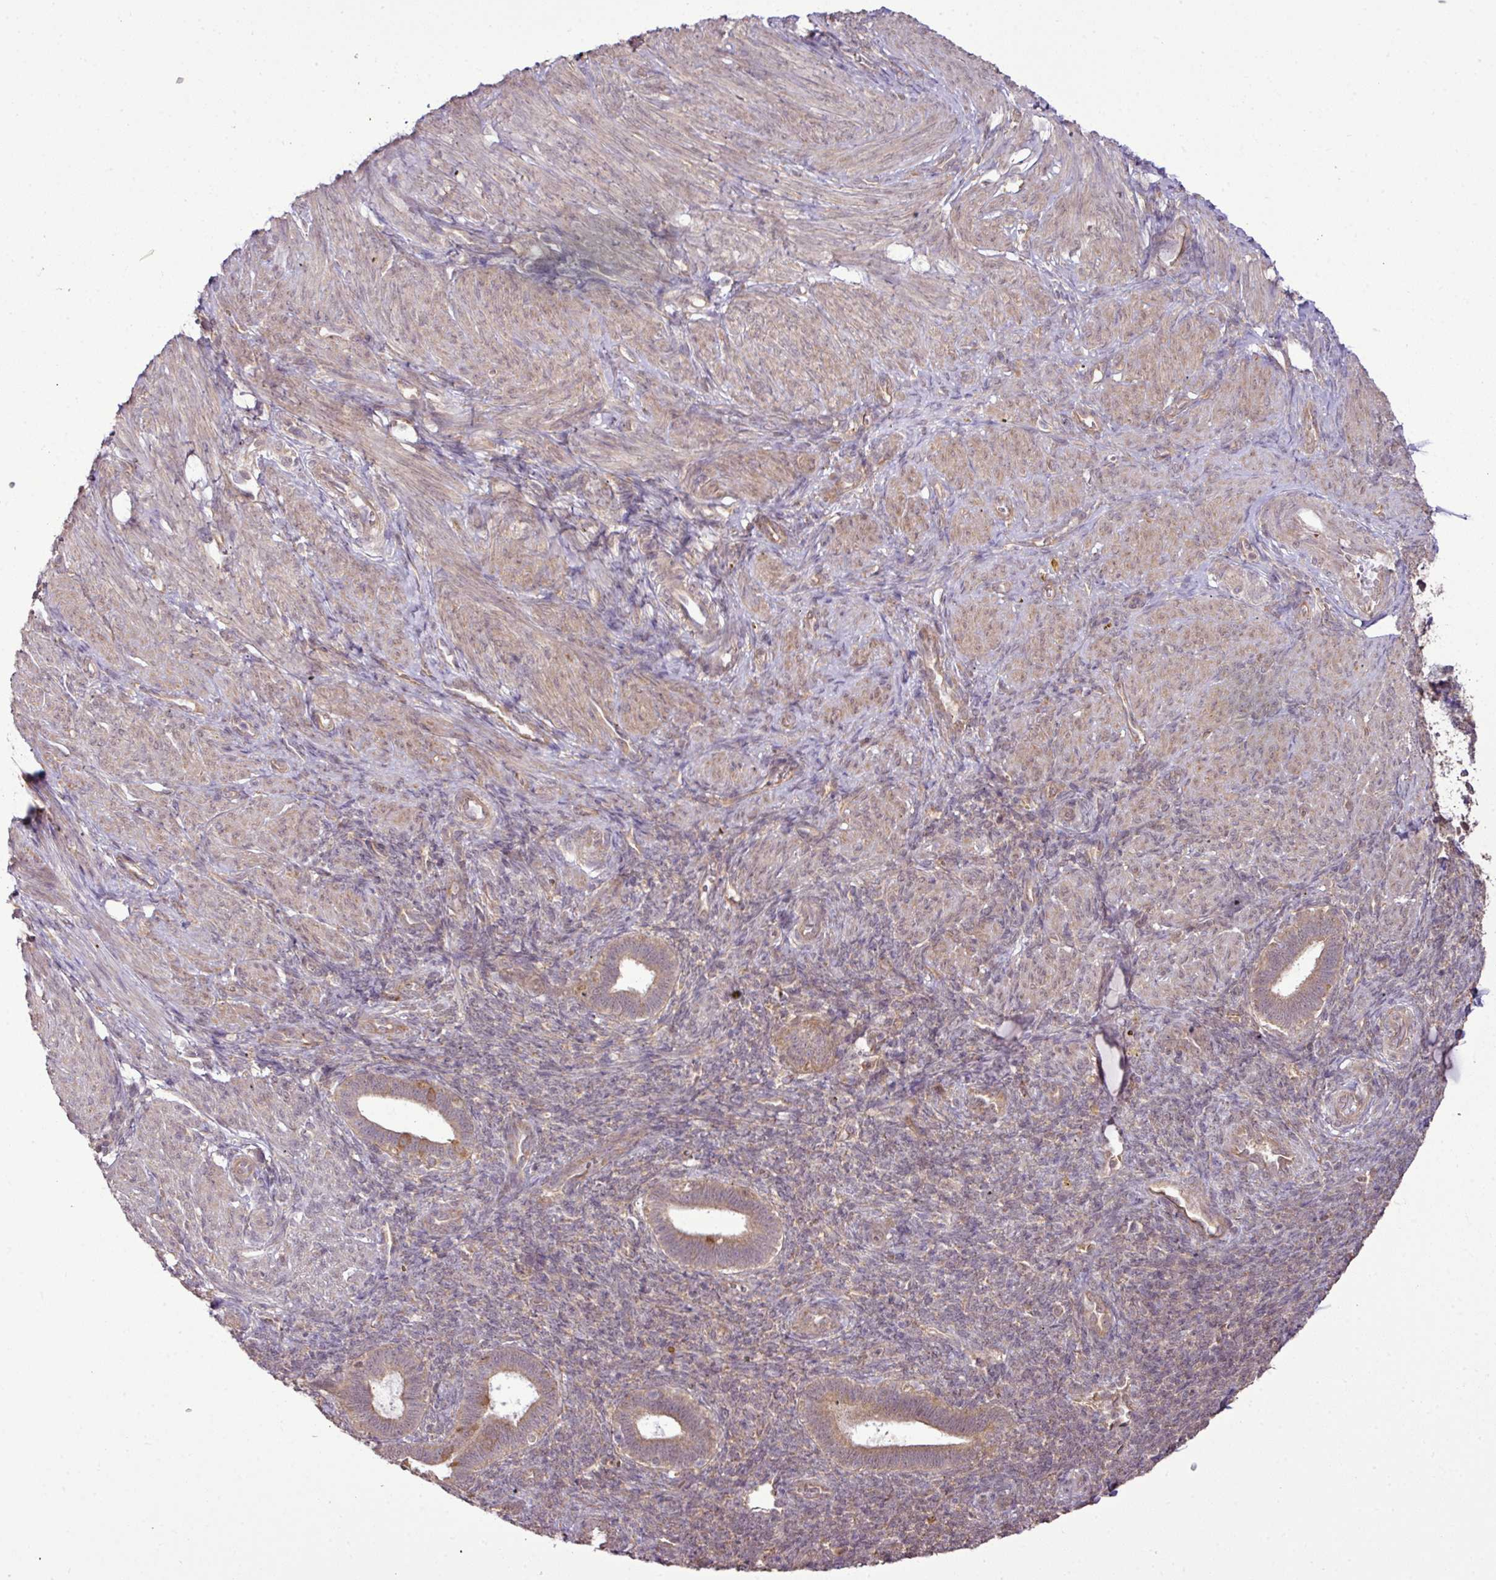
{"staining": {"intensity": "negative", "quantity": "none", "location": "none"}, "tissue": "endometrium", "cell_type": "Cells in endometrial stroma", "image_type": "normal", "snomed": [{"axis": "morphology", "description": "Normal tissue, NOS"}, {"axis": "topography", "description": "Endometrium"}], "caption": "This is an IHC histopathology image of benign endometrium. There is no expression in cells in endometrial stroma.", "gene": "DNAAF4", "patient": {"sex": "female", "age": 34}}